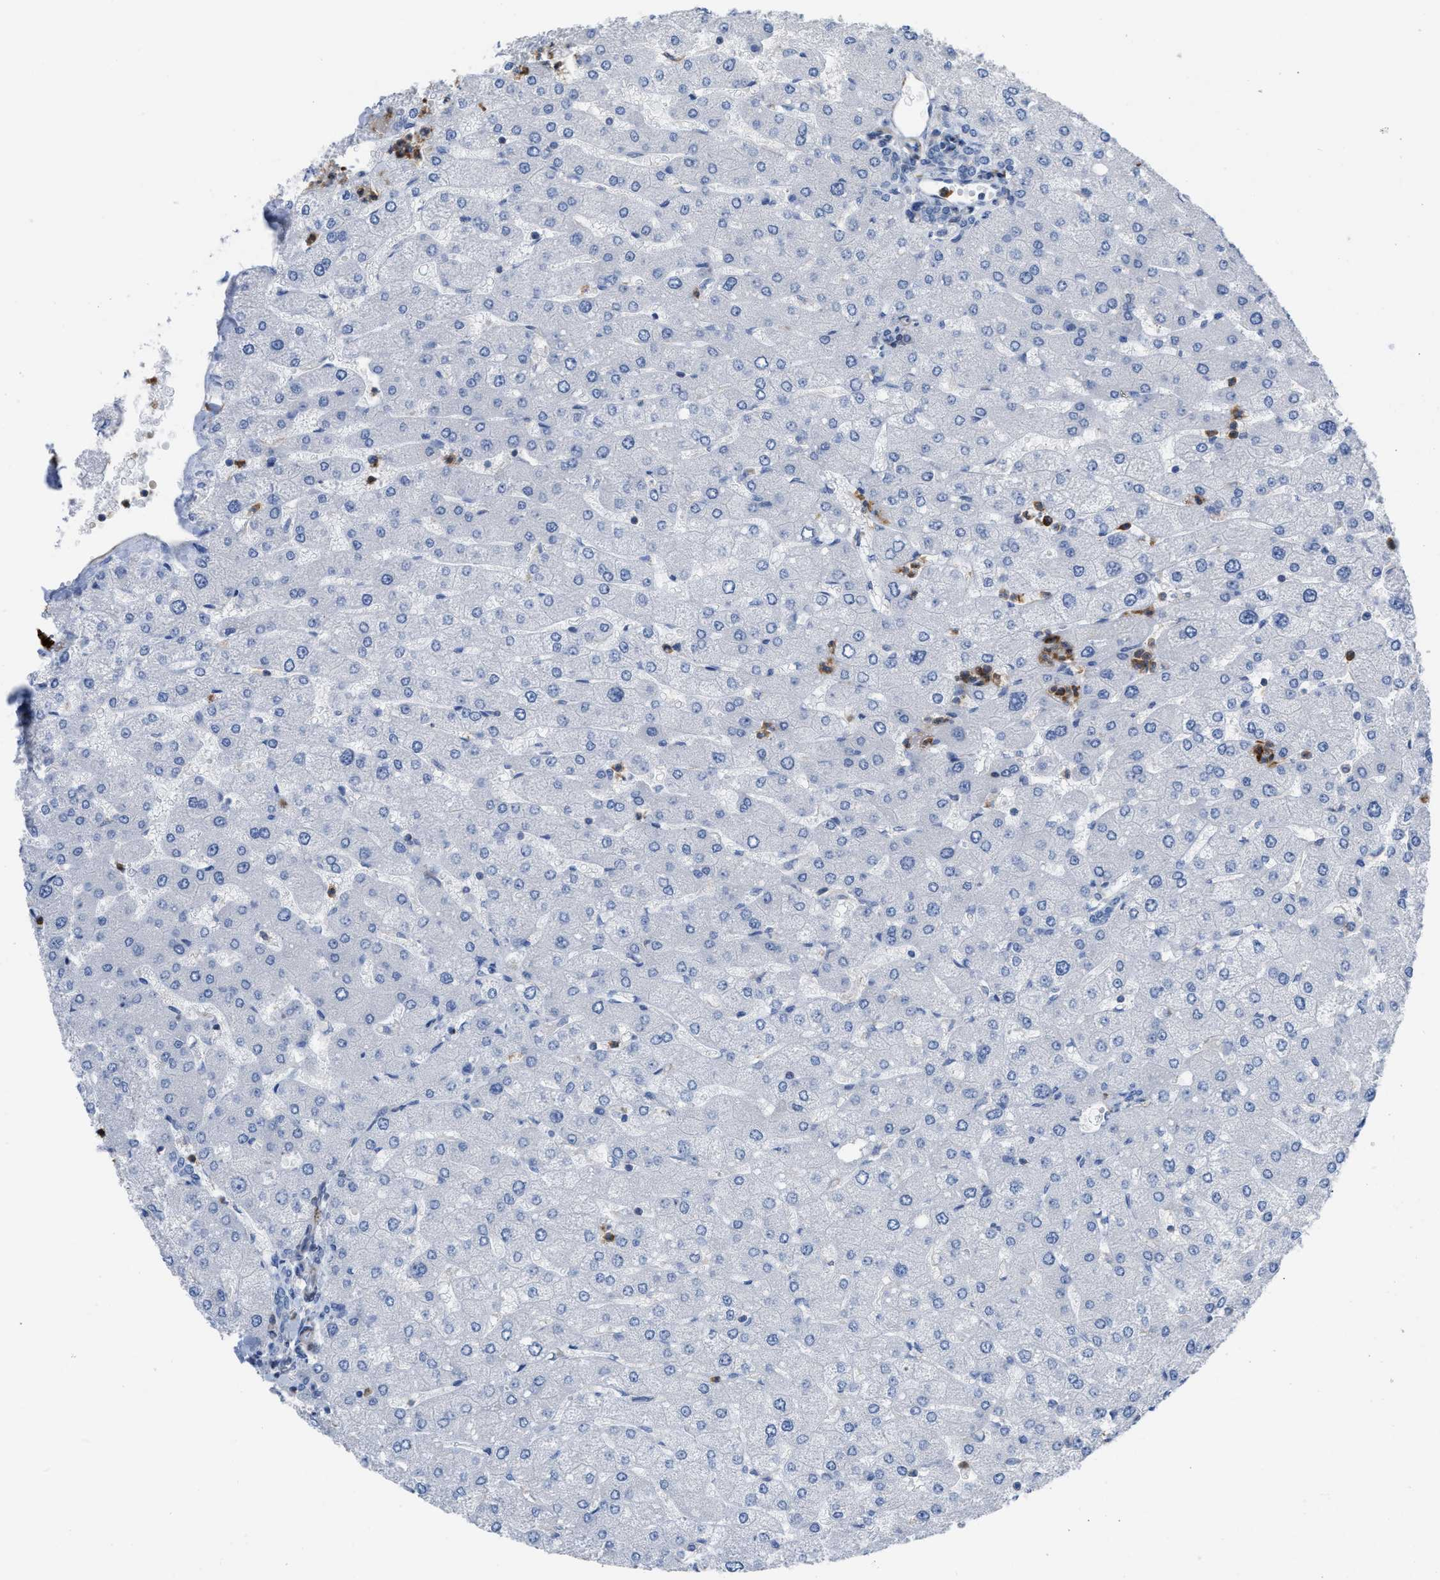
{"staining": {"intensity": "negative", "quantity": "none", "location": "none"}, "tissue": "liver", "cell_type": "Cholangiocytes", "image_type": "normal", "snomed": [{"axis": "morphology", "description": "Normal tissue, NOS"}, {"axis": "topography", "description": "Liver"}], "caption": "Micrograph shows no protein expression in cholangiocytes of normal liver. (Brightfield microscopy of DAB (3,3'-diaminobenzidine) immunohistochemistry at high magnification).", "gene": "PRMT2", "patient": {"sex": "male", "age": 55}}